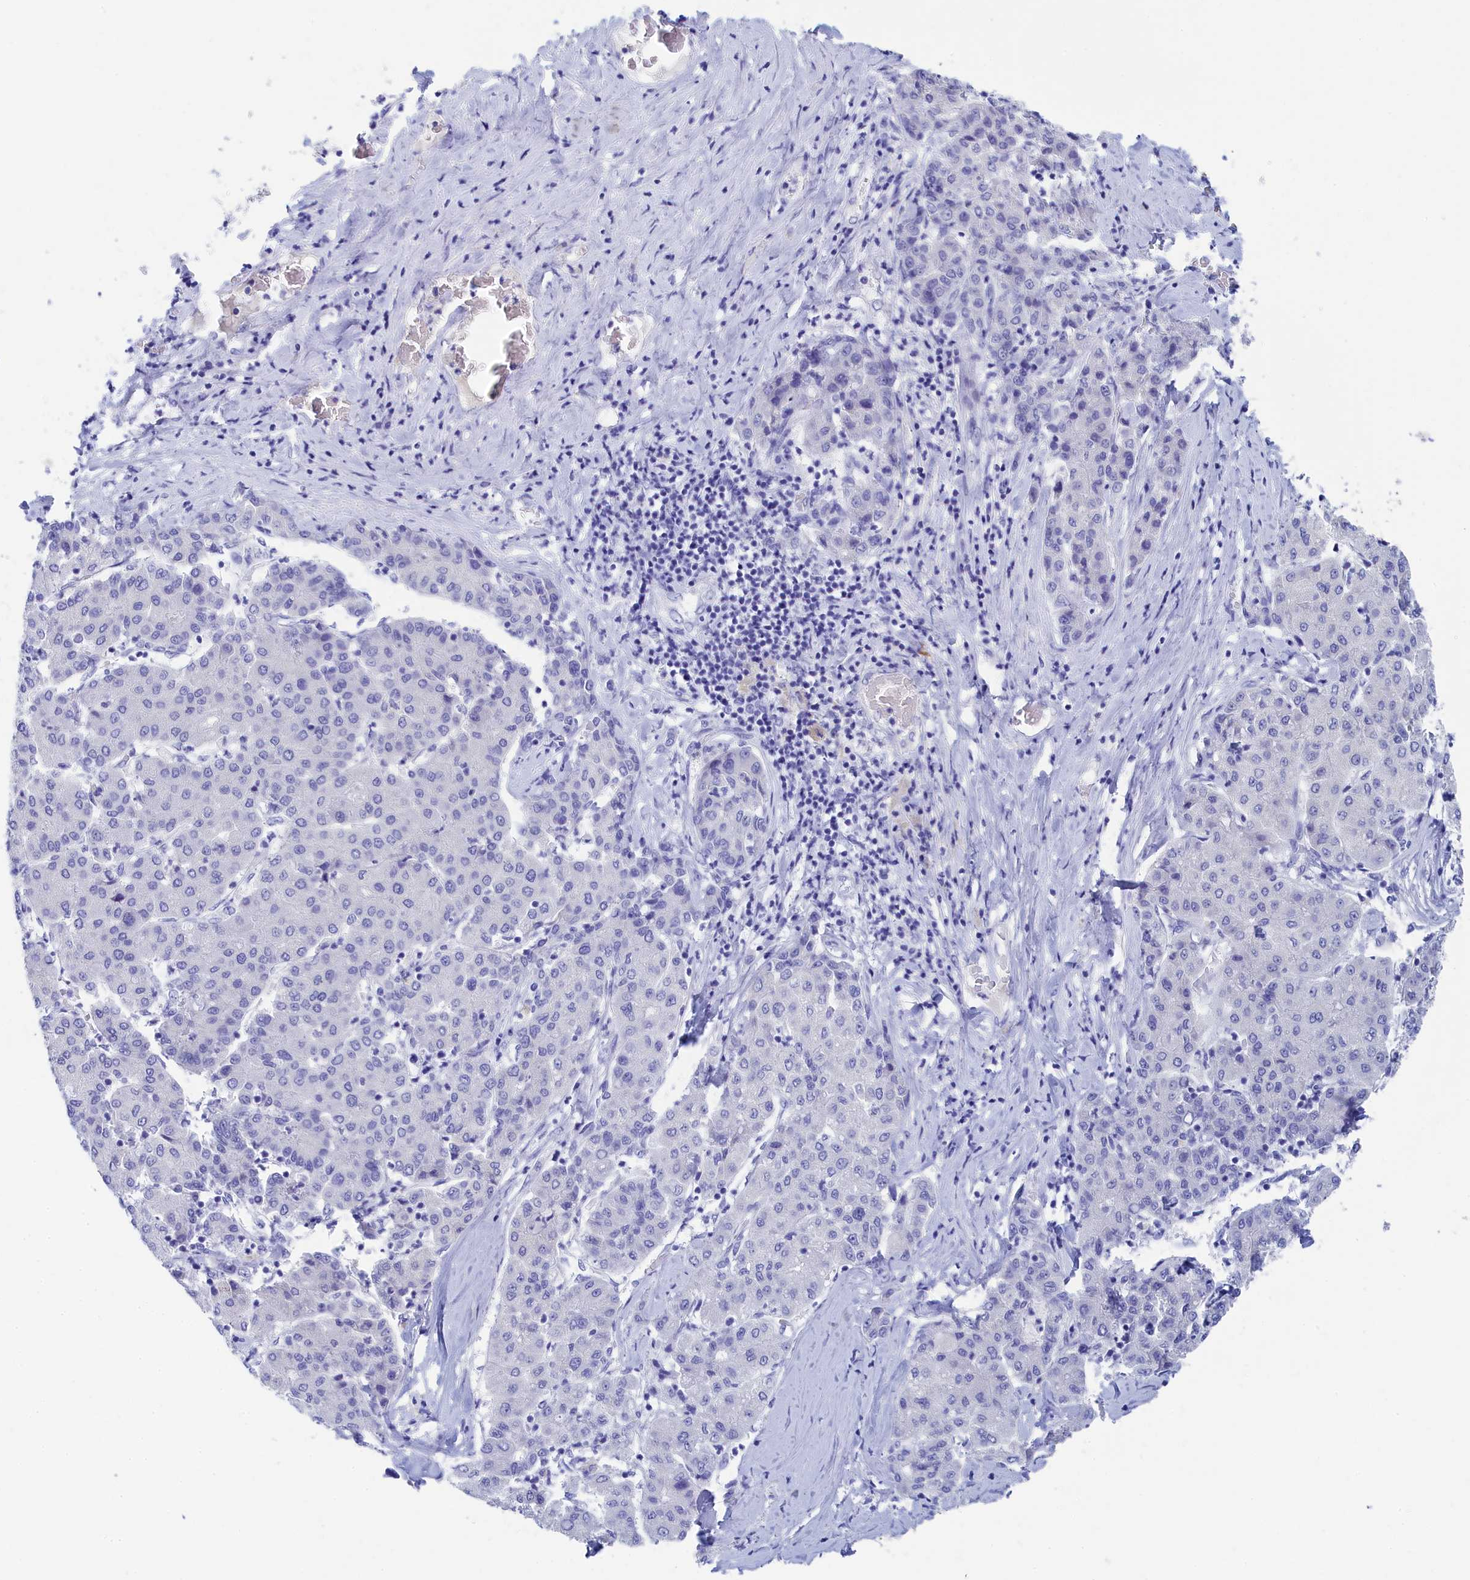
{"staining": {"intensity": "negative", "quantity": "none", "location": "none"}, "tissue": "liver cancer", "cell_type": "Tumor cells", "image_type": "cancer", "snomed": [{"axis": "morphology", "description": "Carcinoma, Hepatocellular, NOS"}, {"axis": "topography", "description": "Liver"}], "caption": "A high-resolution photomicrograph shows immunohistochemistry (IHC) staining of liver cancer, which shows no significant staining in tumor cells. (DAB immunohistochemistry, high magnification).", "gene": "TRIM10", "patient": {"sex": "male", "age": 65}}